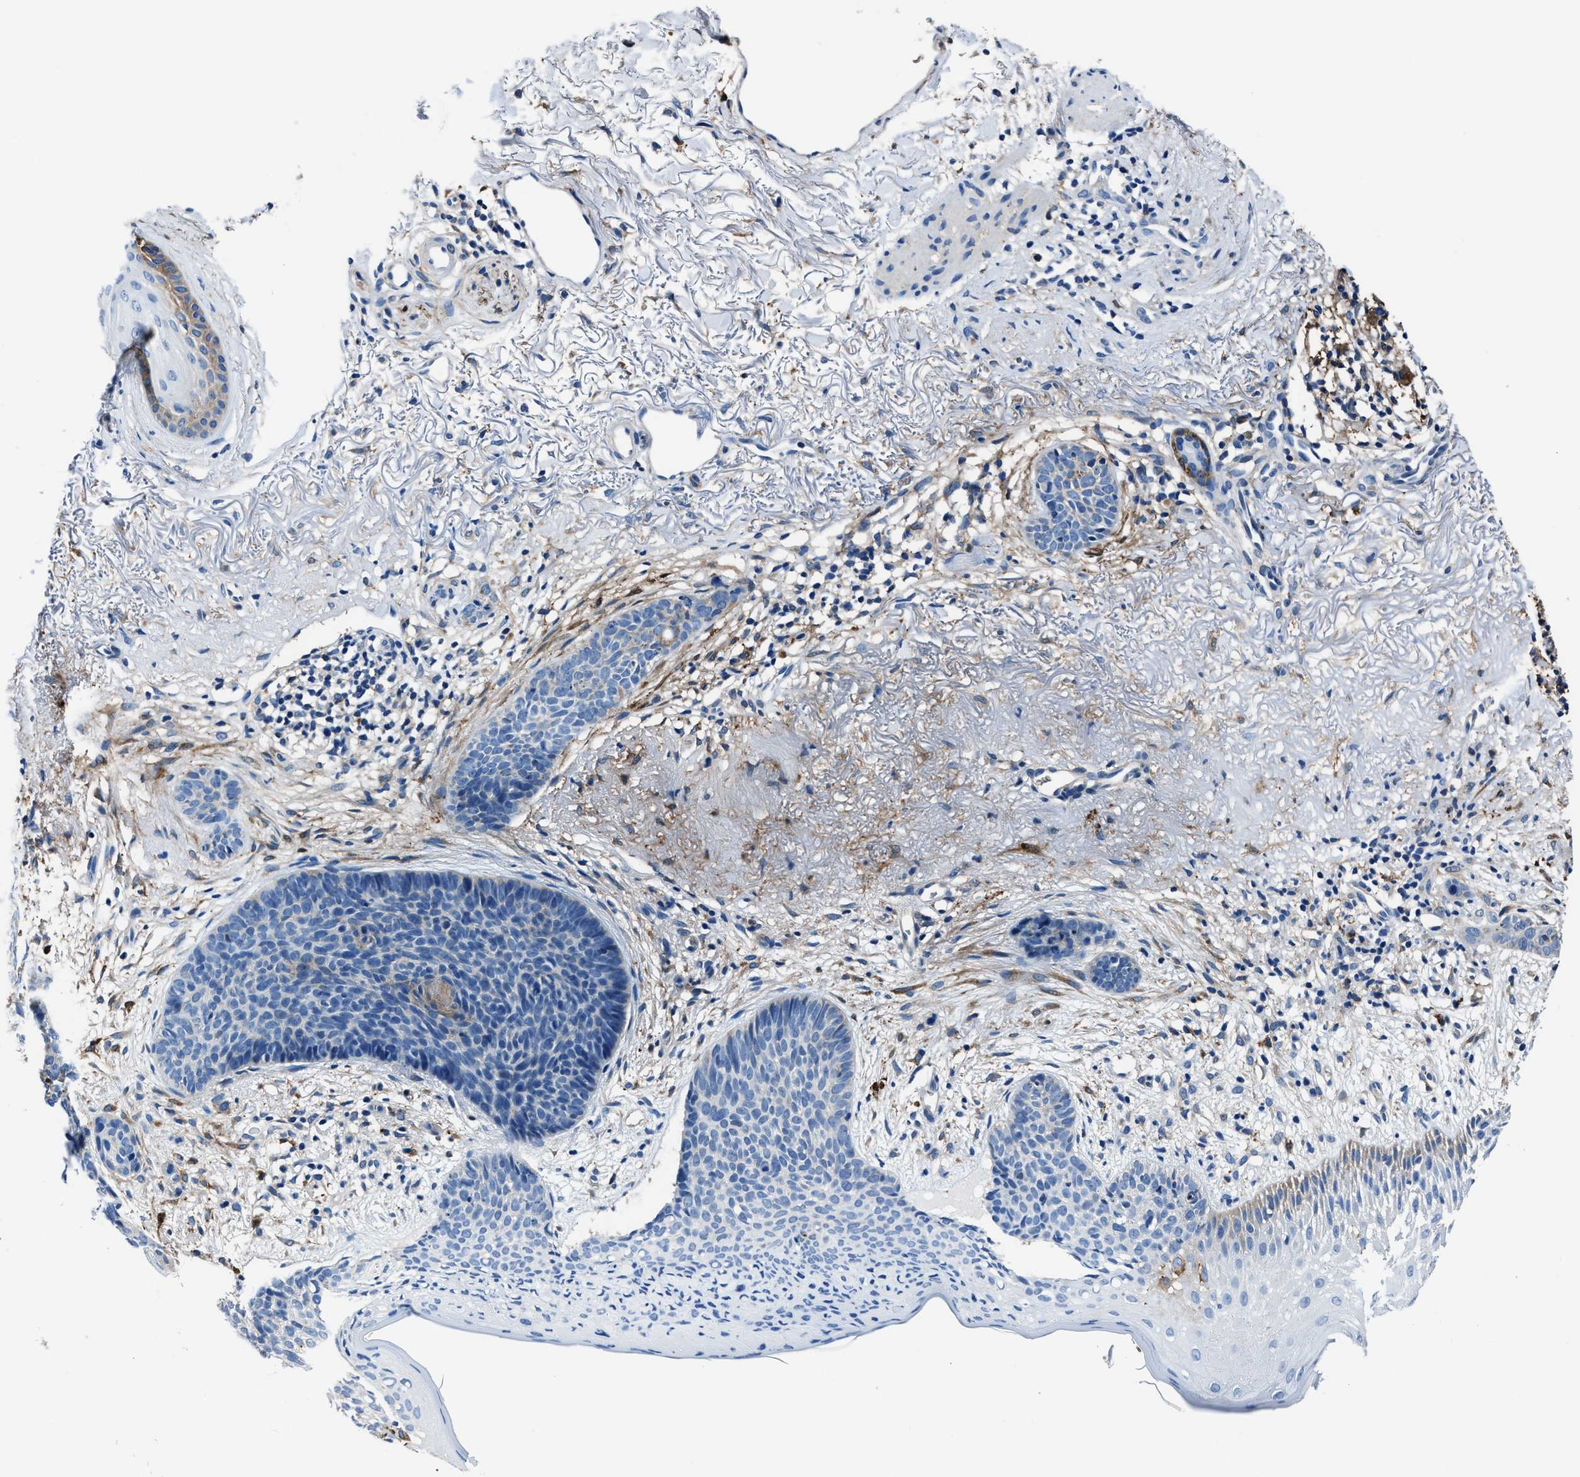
{"staining": {"intensity": "negative", "quantity": "none", "location": "none"}, "tissue": "skin cancer", "cell_type": "Tumor cells", "image_type": "cancer", "snomed": [{"axis": "morphology", "description": "Normal tissue, NOS"}, {"axis": "morphology", "description": "Basal cell carcinoma"}, {"axis": "topography", "description": "Skin"}], "caption": "DAB (3,3'-diaminobenzidine) immunohistochemical staining of human skin basal cell carcinoma displays no significant expression in tumor cells.", "gene": "FTL", "patient": {"sex": "female", "age": 70}}